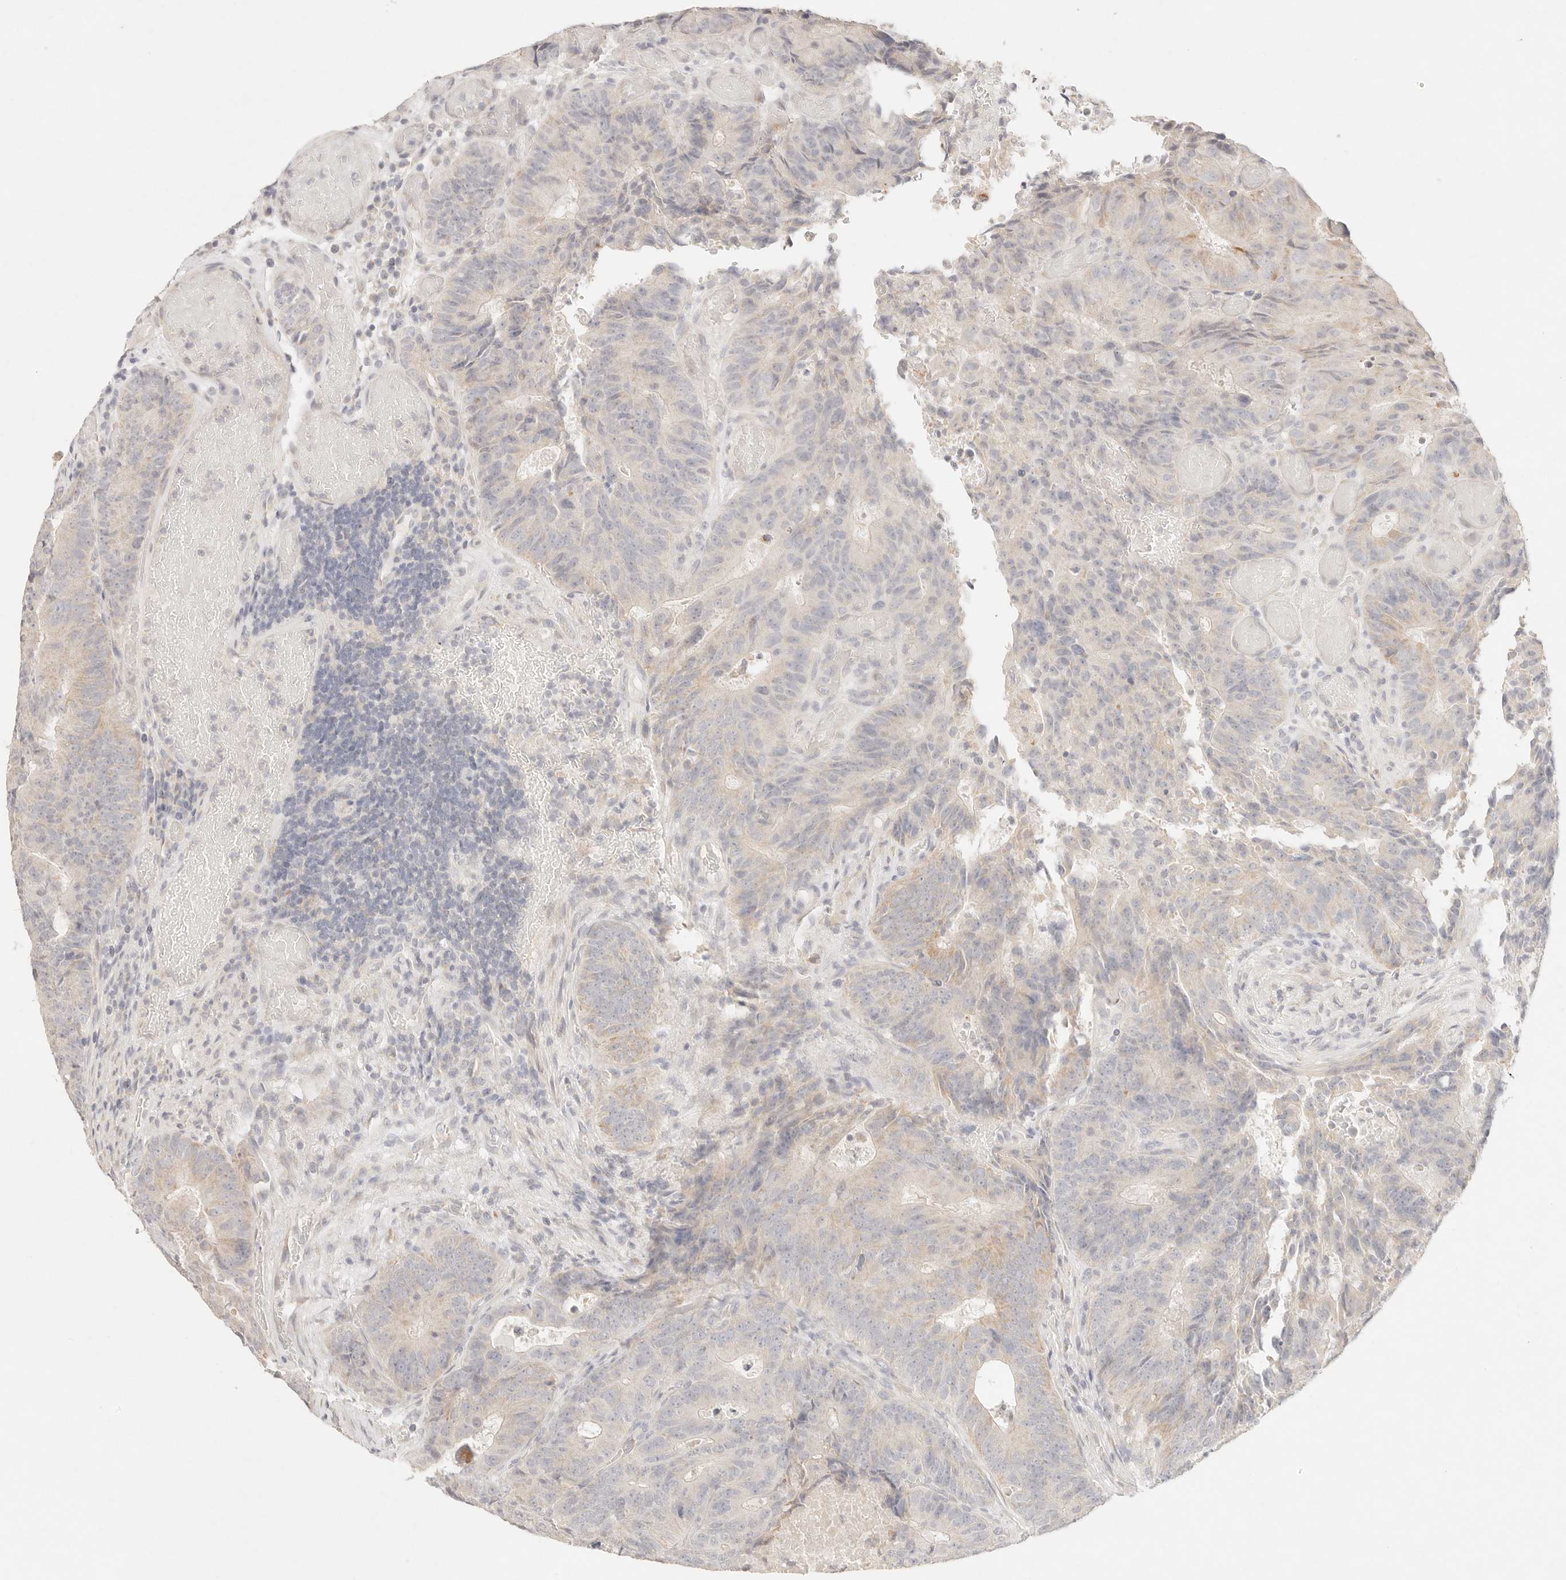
{"staining": {"intensity": "weak", "quantity": "<25%", "location": "cytoplasmic/membranous"}, "tissue": "colorectal cancer", "cell_type": "Tumor cells", "image_type": "cancer", "snomed": [{"axis": "morphology", "description": "Adenocarcinoma, NOS"}, {"axis": "topography", "description": "Colon"}], "caption": "Tumor cells are negative for protein expression in human colorectal cancer (adenocarcinoma).", "gene": "GPR156", "patient": {"sex": "male", "age": 87}}